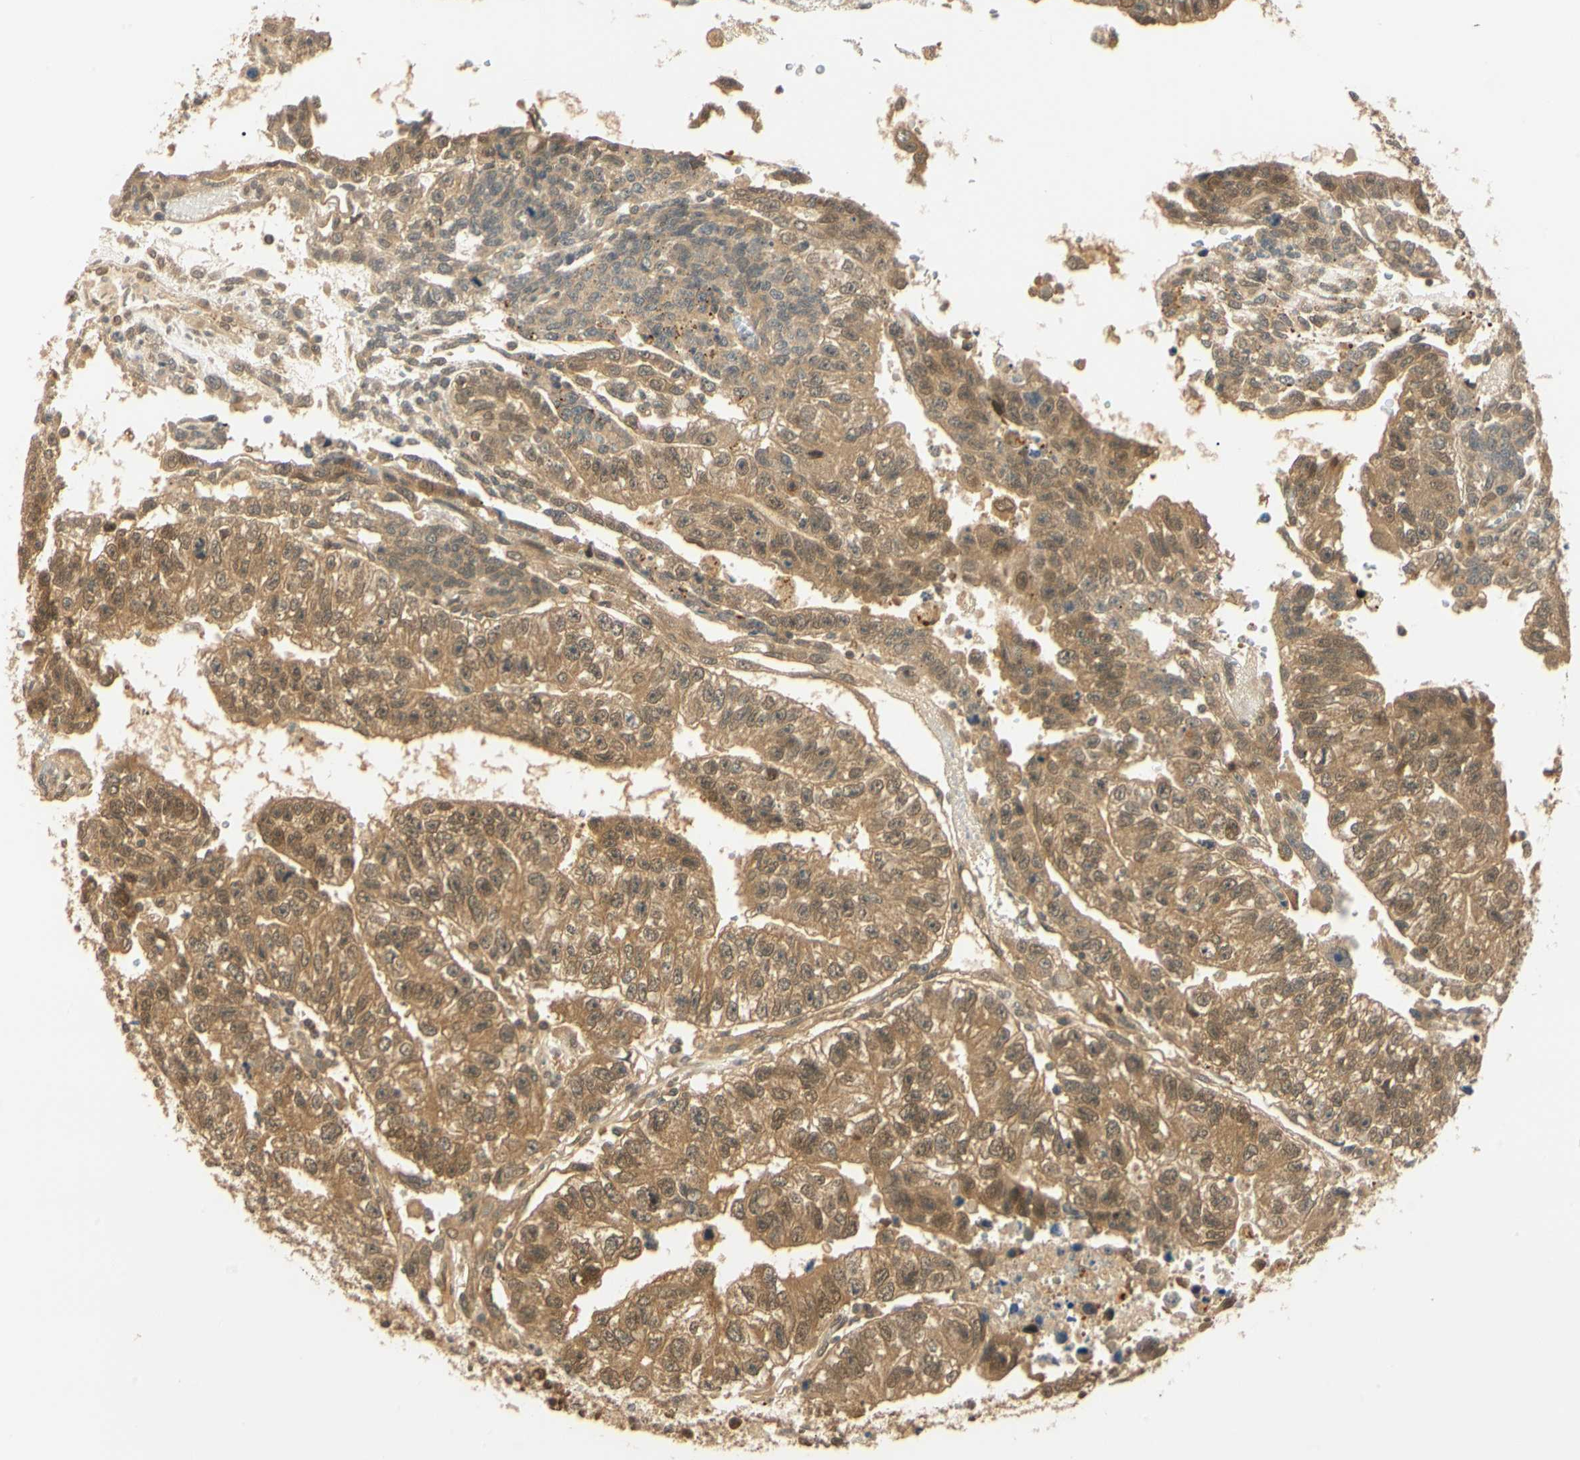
{"staining": {"intensity": "moderate", "quantity": ">75%", "location": "cytoplasmic/membranous,nuclear"}, "tissue": "testis cancer", "cell_type": "Tumor cells", "image_type": "cancer", "snomed": [{"axis": "morphology", "description": "Seminoma, NOS"}, {"axis": "morphology", "description": "Carcinoma, Embryonal, NOS"}, {"axis": "topography", "description": "Testis"}], "caption": "Human testis embryonal carcinoma stained with a protein marker displays moderate staining in tumor cells.", "gene": "UBE2Z", "patient": {"sex": "male", "age": 52}}